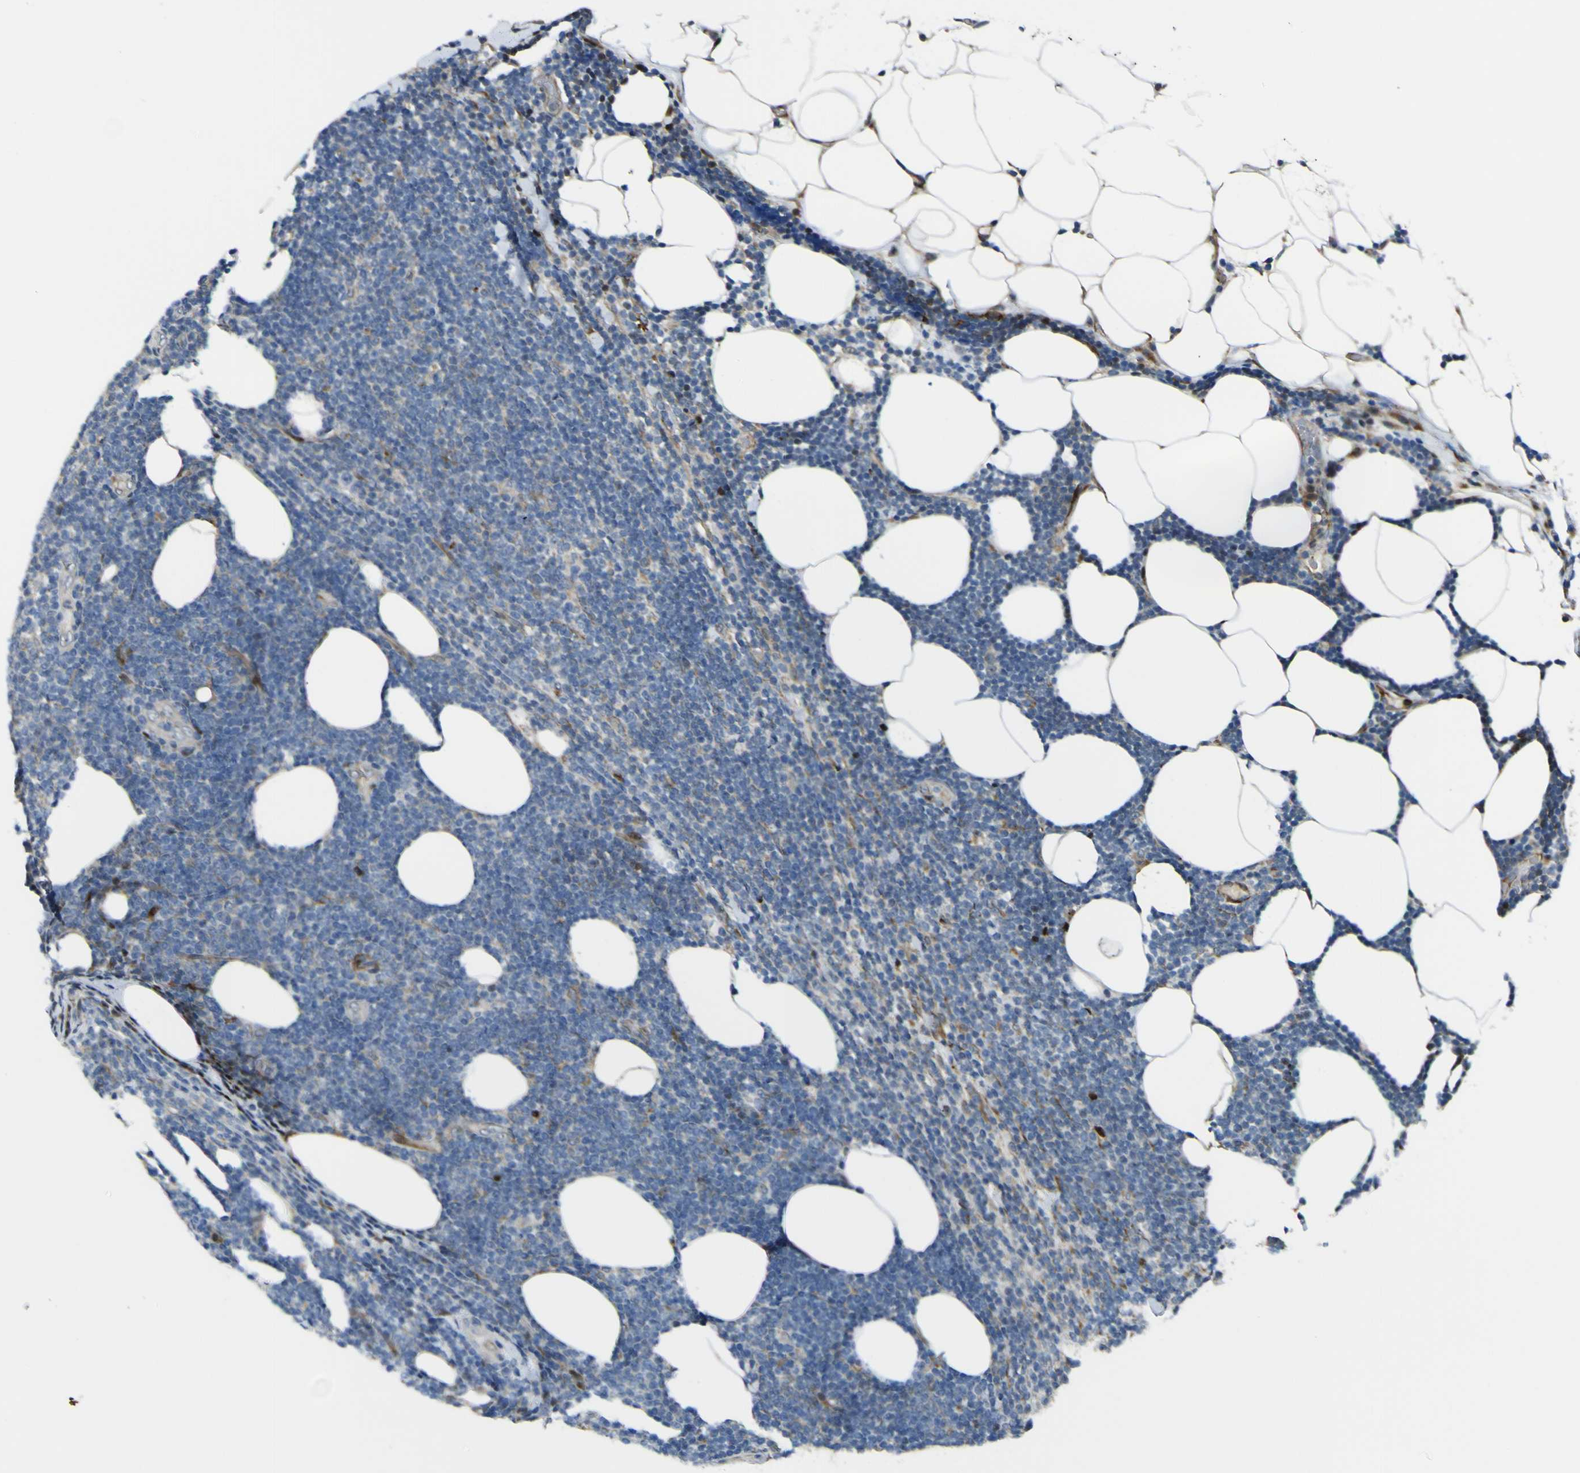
{"staining": {"intensity": "negative", "quantity": "none", "location": "none"}, "tissue": "lymphoma", "cell_type": "Tumor cells", "image_type": "cancer", "snomed": [{"axis": "morphology", "description": "Malignant lymphoma, non-Hodgkin's type, Low grade"}, {"axis": "topography", "description": "Lymph node"}], "caption": "Photomicrograph shows no protein staining in tumor cells of lymphoma tissue. Nuclei are stained in blue.", "gene": "LBHD1", "patient": {"sex": "male", "age": 66}}